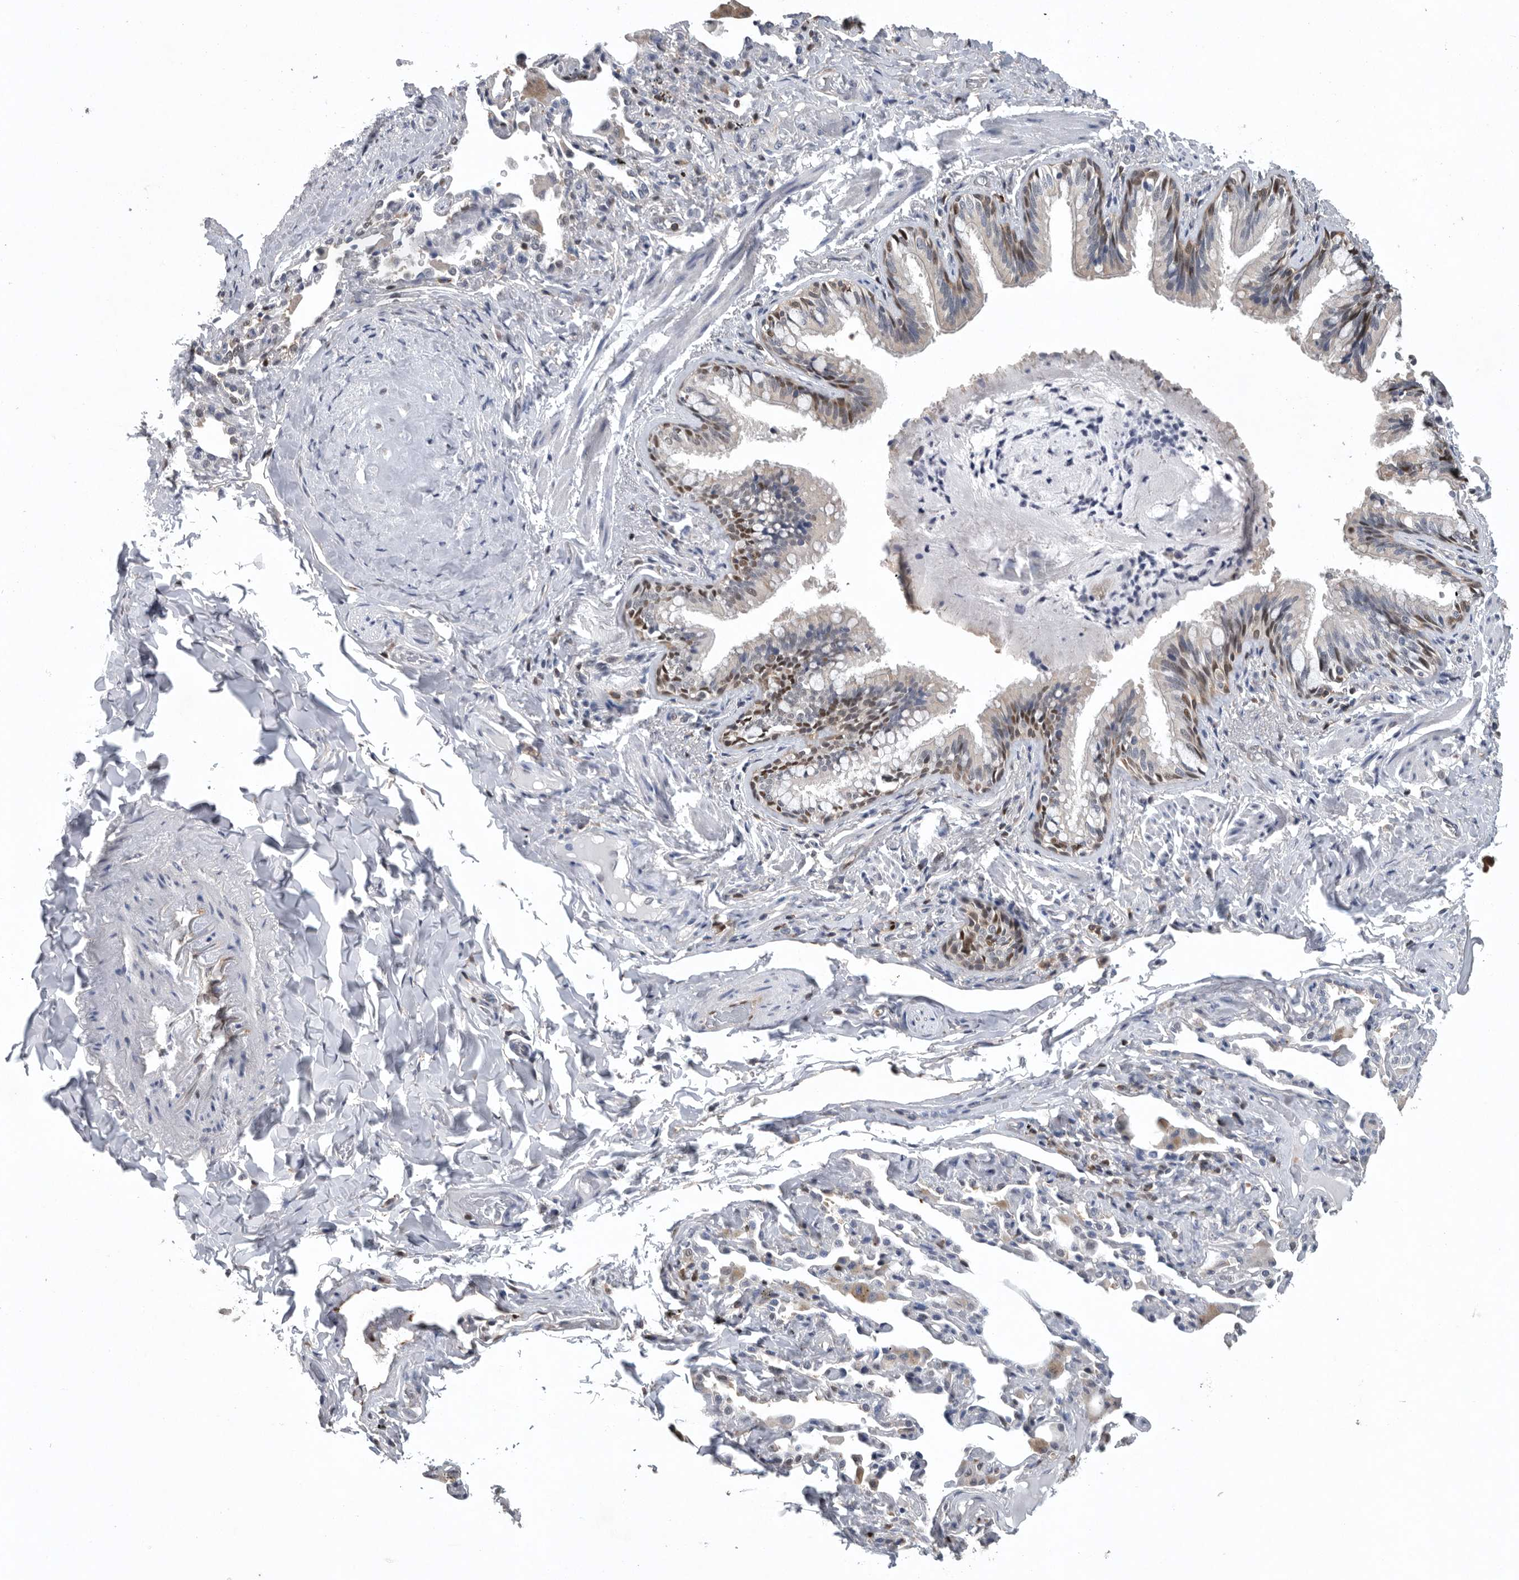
{"staining": {"intensity": "moderate", "quantity": "25%-75%", "location": "nuclear"}, "tissue": "bronchus", "cell_type": "Respiratory epithelial cells", "image_type": "normal", "snomed": [{"axis": "morphology", "description": "Normal tissue, NOS"}, {"axis": "morphology", "description": "Inflammation, NOS"}, {"axis": "topography", "description": "Bronchus"}, {"axis": "topography", "description": "Lung"}], "caption": "Immunohistochemical staining of unremarkable bronchus shows moderate nuclear protein expression in approximately 25%-75% of respiratory epithelial cells.", "gene": "PDCD4", "patient": {"sex": "female", "age": 46}}